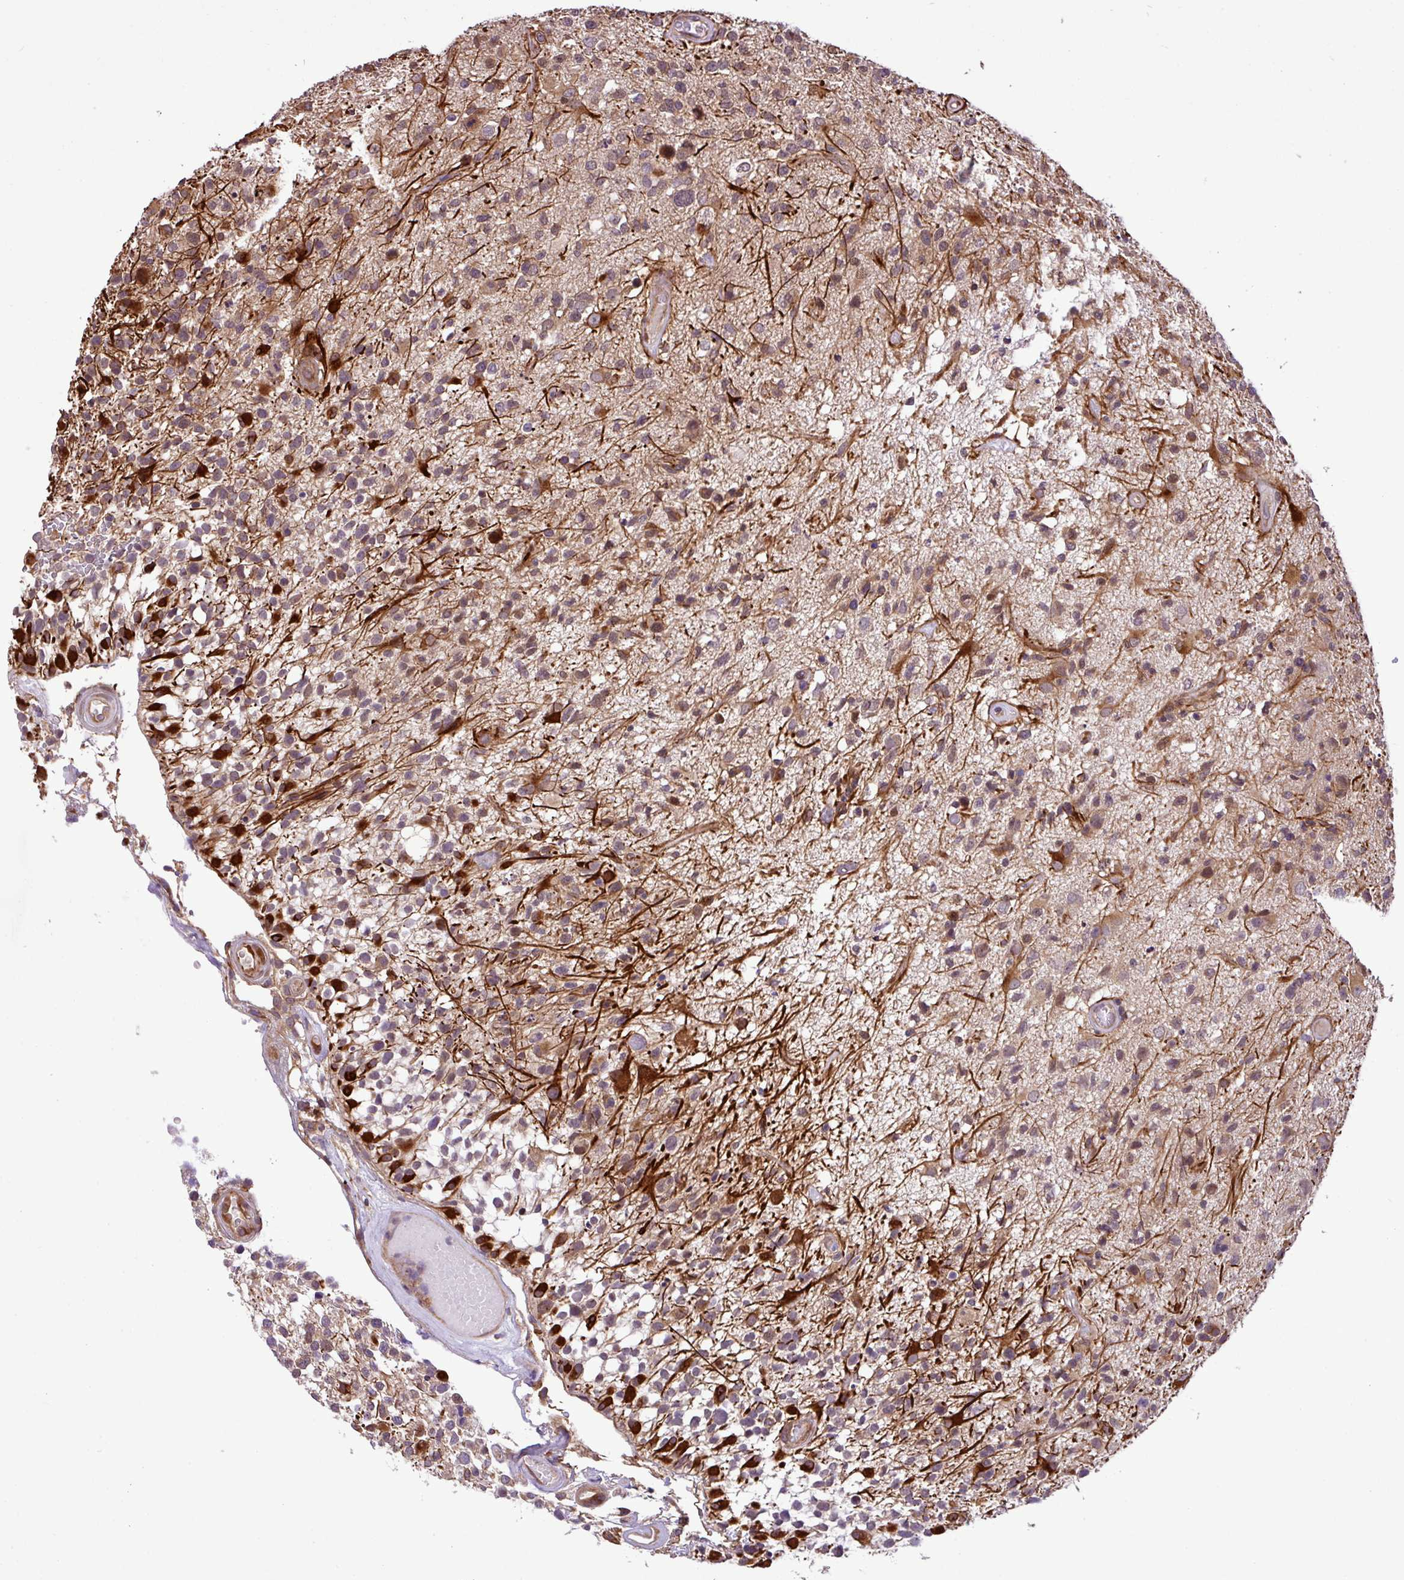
{"staining": {"intensity": "strong", "quantity": "<25%", "location": "cytoplasmic/membranous"}, "tissue": "glioma", "cell_type": "Tumor cells", "image_type": "cancer", "snomed": [{"axis": "morphology", "description": "Glioma, malignant, High grade"}, {"axis": "morphology", "description": "Glioblastoma, NOS"}, {"axis": "topography", "description": "Brain"}], "caption": "Immunohistochemical staining of high-grade glioma (malignant) displays medium levels of strong cytoplasmic/membranous protein expression in approximately <25% of tumor cells. The protein of interest is shown in brown color, while the nuclei are stained blue.", "gene": "DLGAP4", "patient": {"sex": "male", "age": 60}}